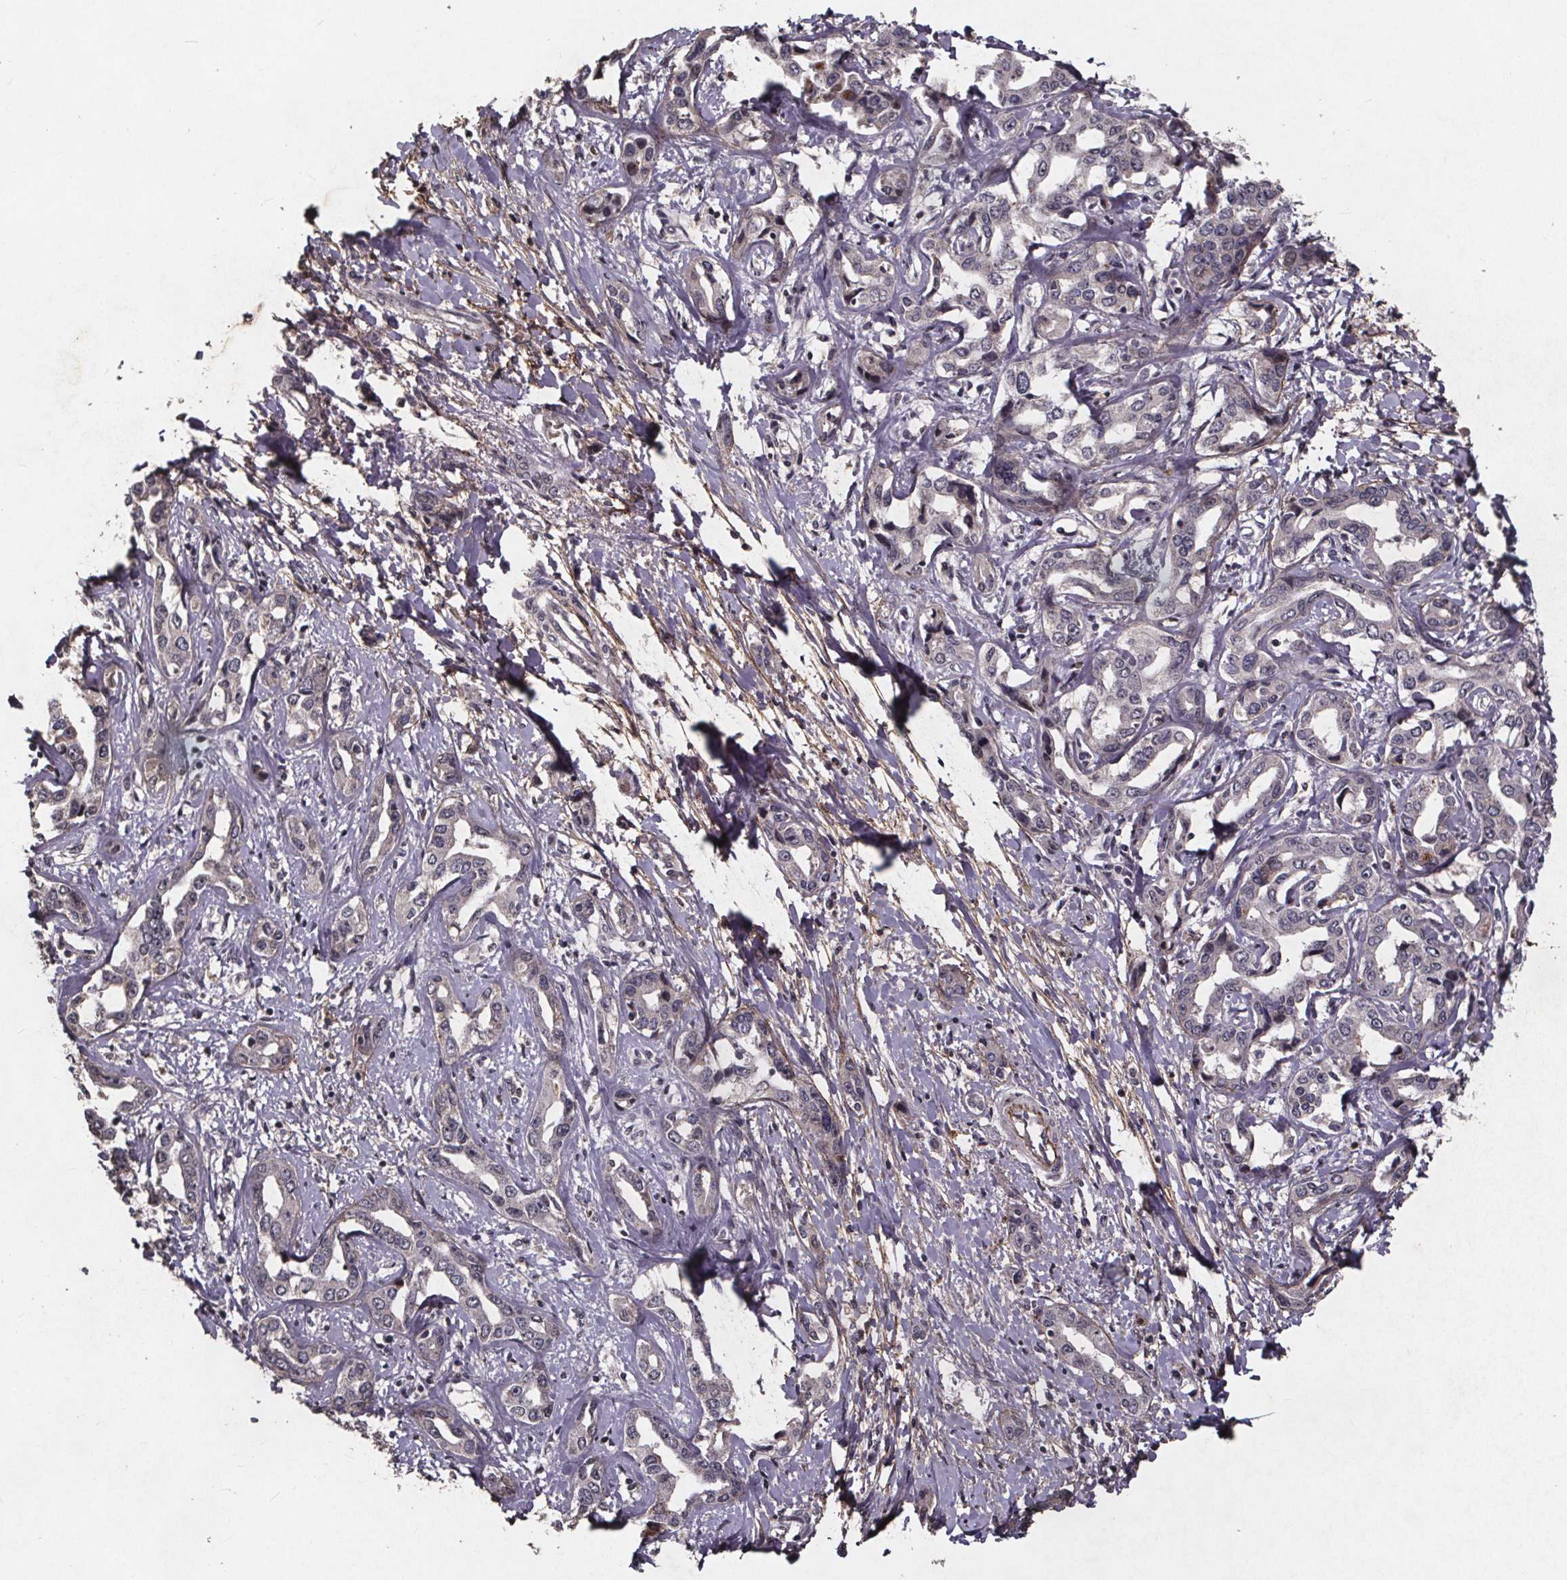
{"staining": {"intensity": "negative", "quantity": "none", "location": "none"}, "tissue": "liver cancer", "cell_type": "Tumor cells", "image_type": "cancer", "snomed": [{"axis": "morphology", "description": "Cholangiocarcinoma"}, {"axis": "topography", "description": "Liver"}], "caption": "DAB immunohistochemical staining of liver cancer (cholangiocarcinoma) displays no significant positivity in tumor cells.", "gene": "GPX3", "patient": {"sex": "male", "age": 59}}